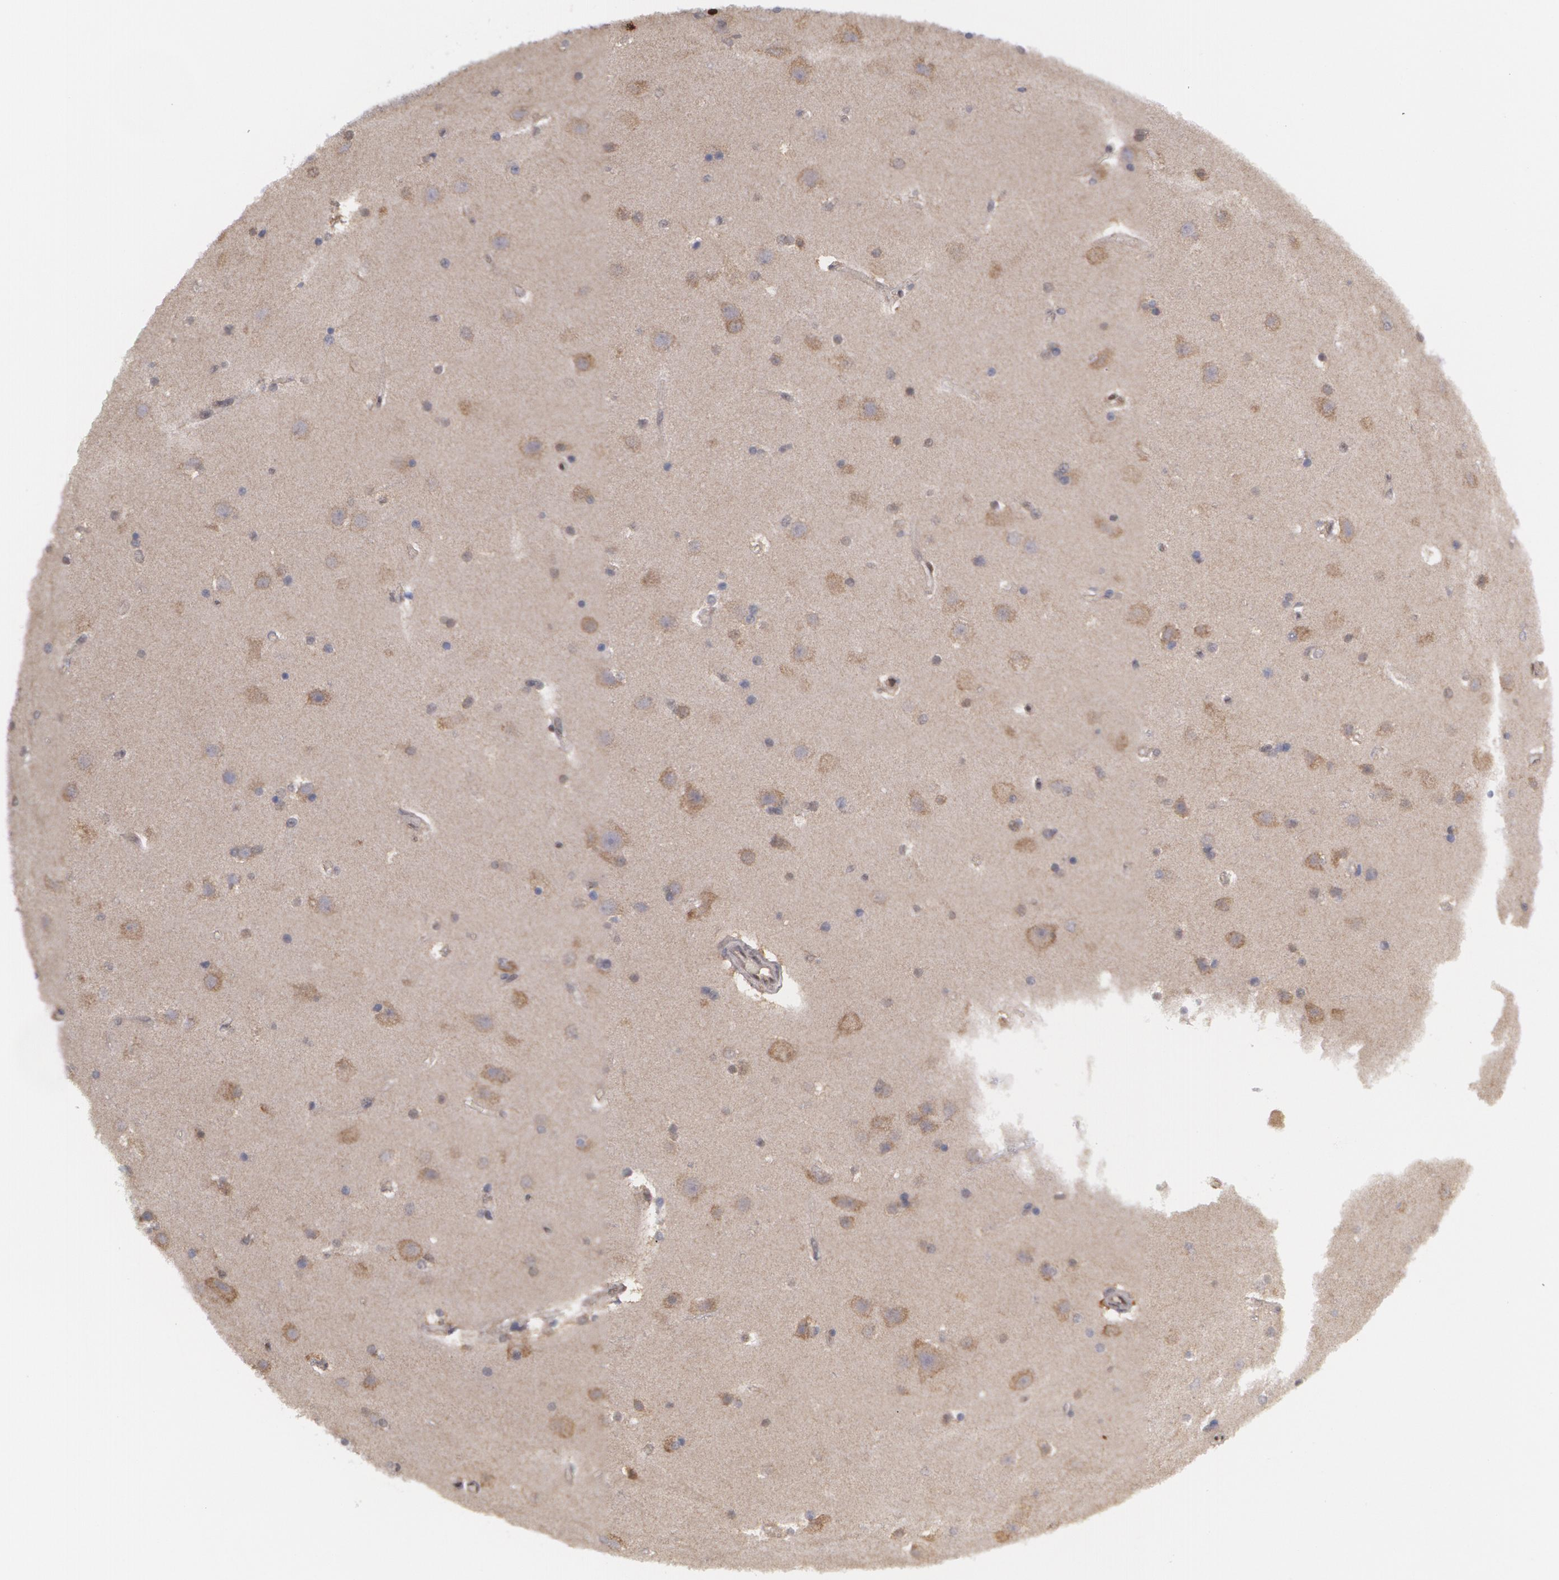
{"staining": {"intensity": "moderate", "quantity": ">75%", "location": "cytoplasmic/membranous"}, "tissue": "cerebral cortex", "cell_type": "Endothelial cells", "image_type": "normal", "snomed": [{"axis": "morphology", "description": "Normal tissue, NOS"}, {"axis": "topography", "description": "Cerebral cortex"}], "caption": "The photomicrograph exhibits immunohistochemical staining of benign cerebral cortex. There is moderate cytoplasmic/membranous positivity is seen in about >75% of endothelial cells.", "gene": "TXNRD1", "patient": {"sex": "female", "age": 54}}